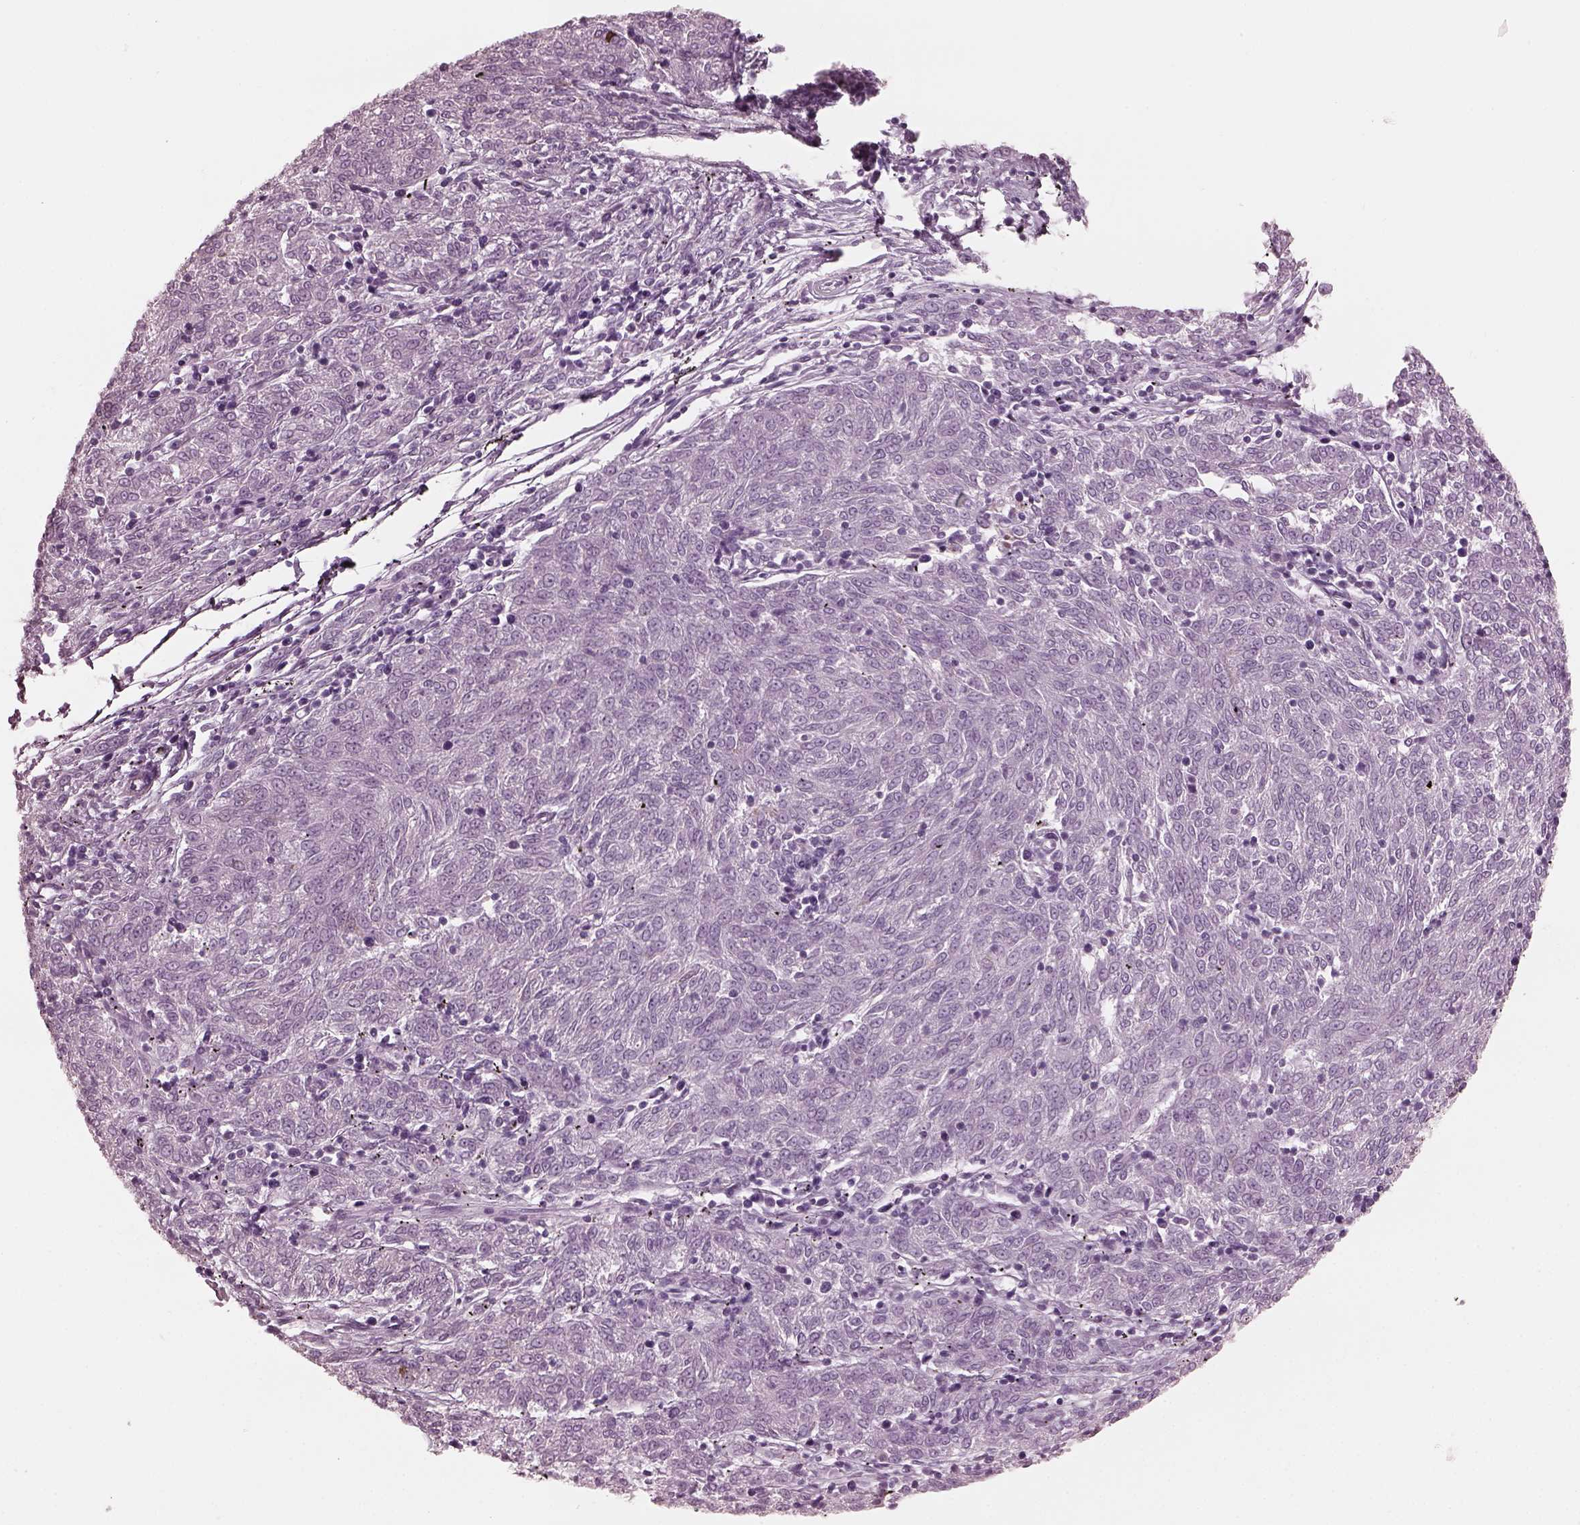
{"staining": {"intensity": "negative", "quantity": "none", "location": "none"}, "tissue": "melanoma", "cell_type": "Tumor cells", "image_type": "cancer", "snomed": [{"axis": "morphology", "description": "Malignant melanoma, NOS"}, {"axis": "topography", "description": "Skin"}], "caption": "Protein analysis of malignant melanoma shows no significant positivity in tumor cells.", "gene": "FABP9", "patient": {"sex": "female", "age": 72}}